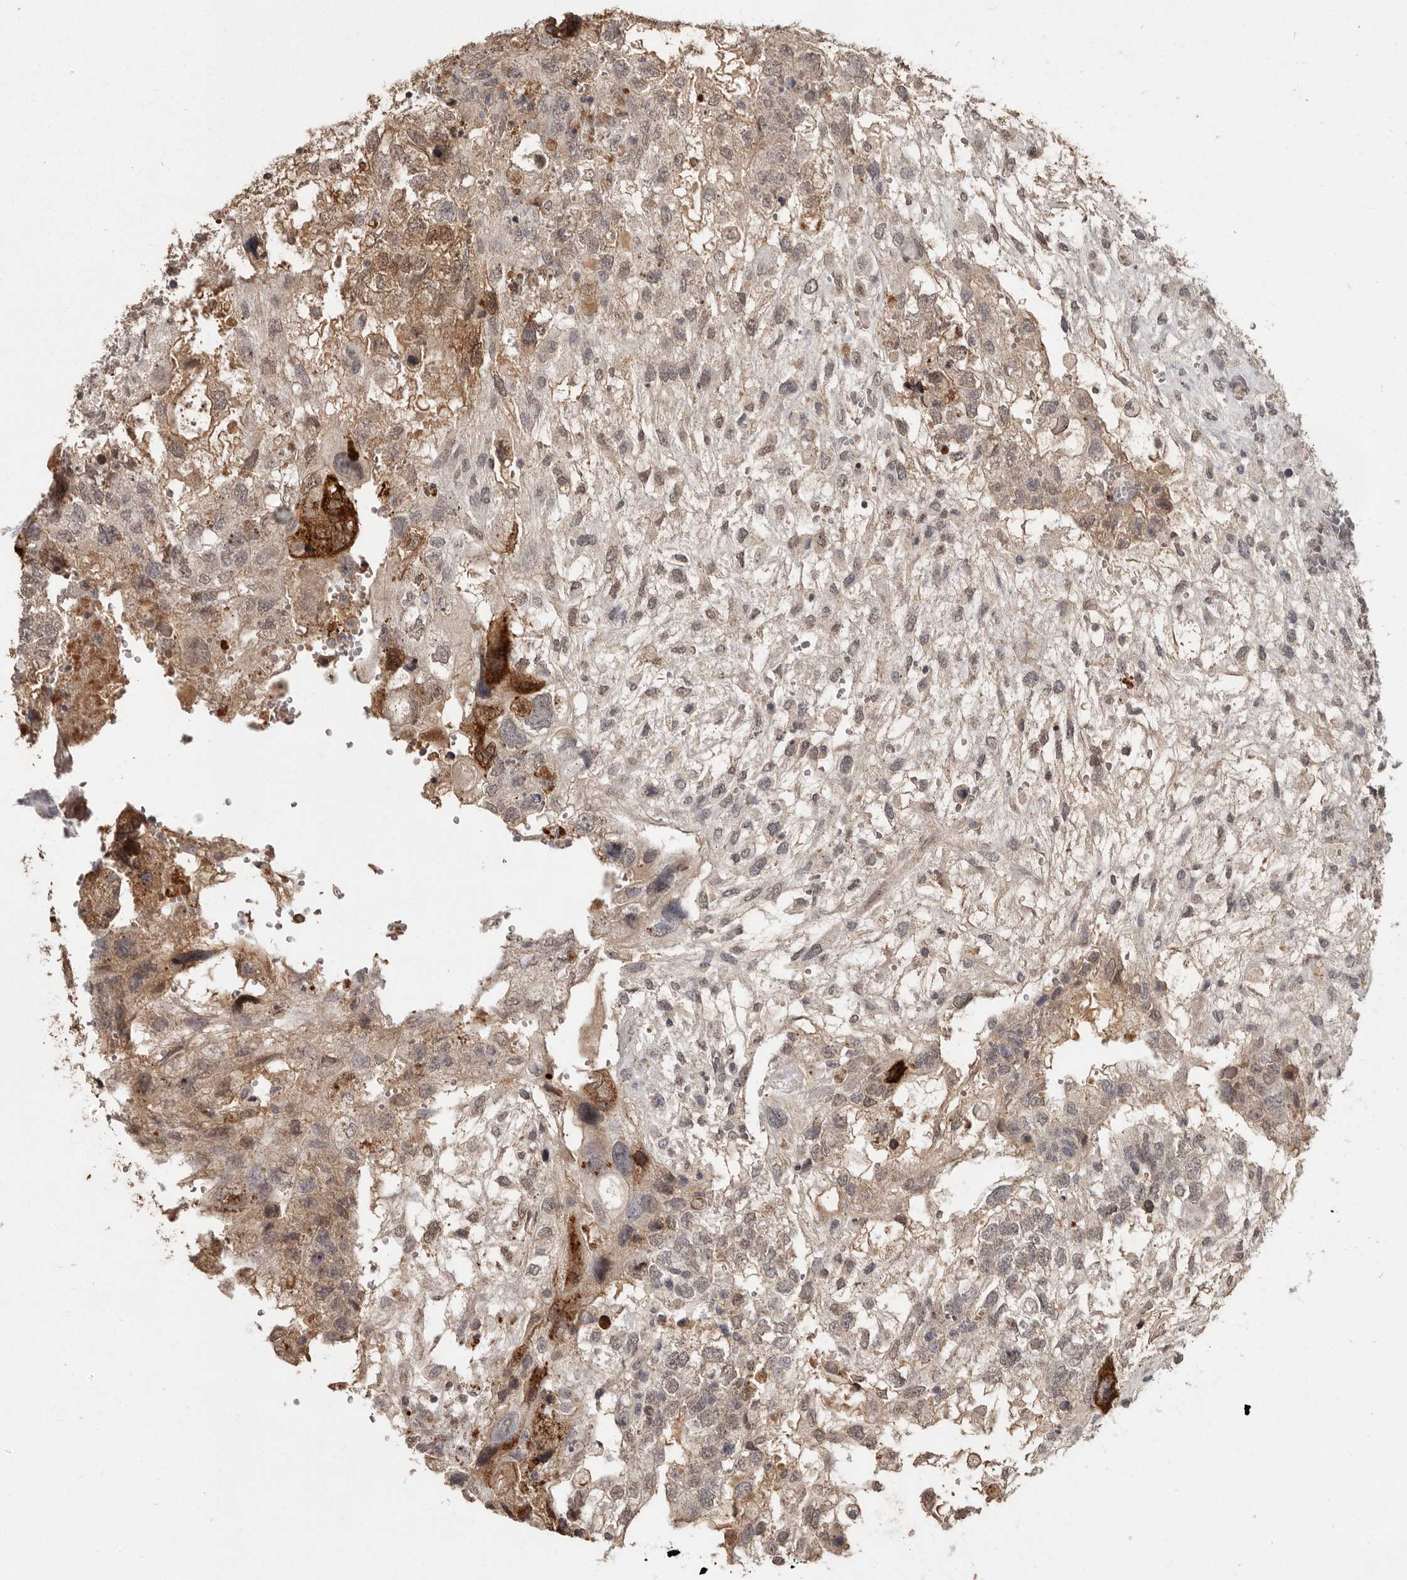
{"staining": {"intensity": "weak", "quantity": "25%-75%", "location": "cytoplasmic/membranous"}, "tissue": "testis cancer", "cell_type": "Tumor cells", "image_type": "cancer", "snomed": [{"axis": "morphology", "description": "Carcinoma, Embryonal, NOS"}, {"axis": "topography", "description": "Testis"}], "caption": "Protein analysis of testis cancer tissue shows weak cytoplasmic/membranous expression in about 25%-75% of tumor cells. The protein is stained brown, and the nuclei are stained in blue (DAB IHC with brightfield microscopy, high magnification).", "gene": "LINGO2", "patient": {"sex": "male", "age": 36}}